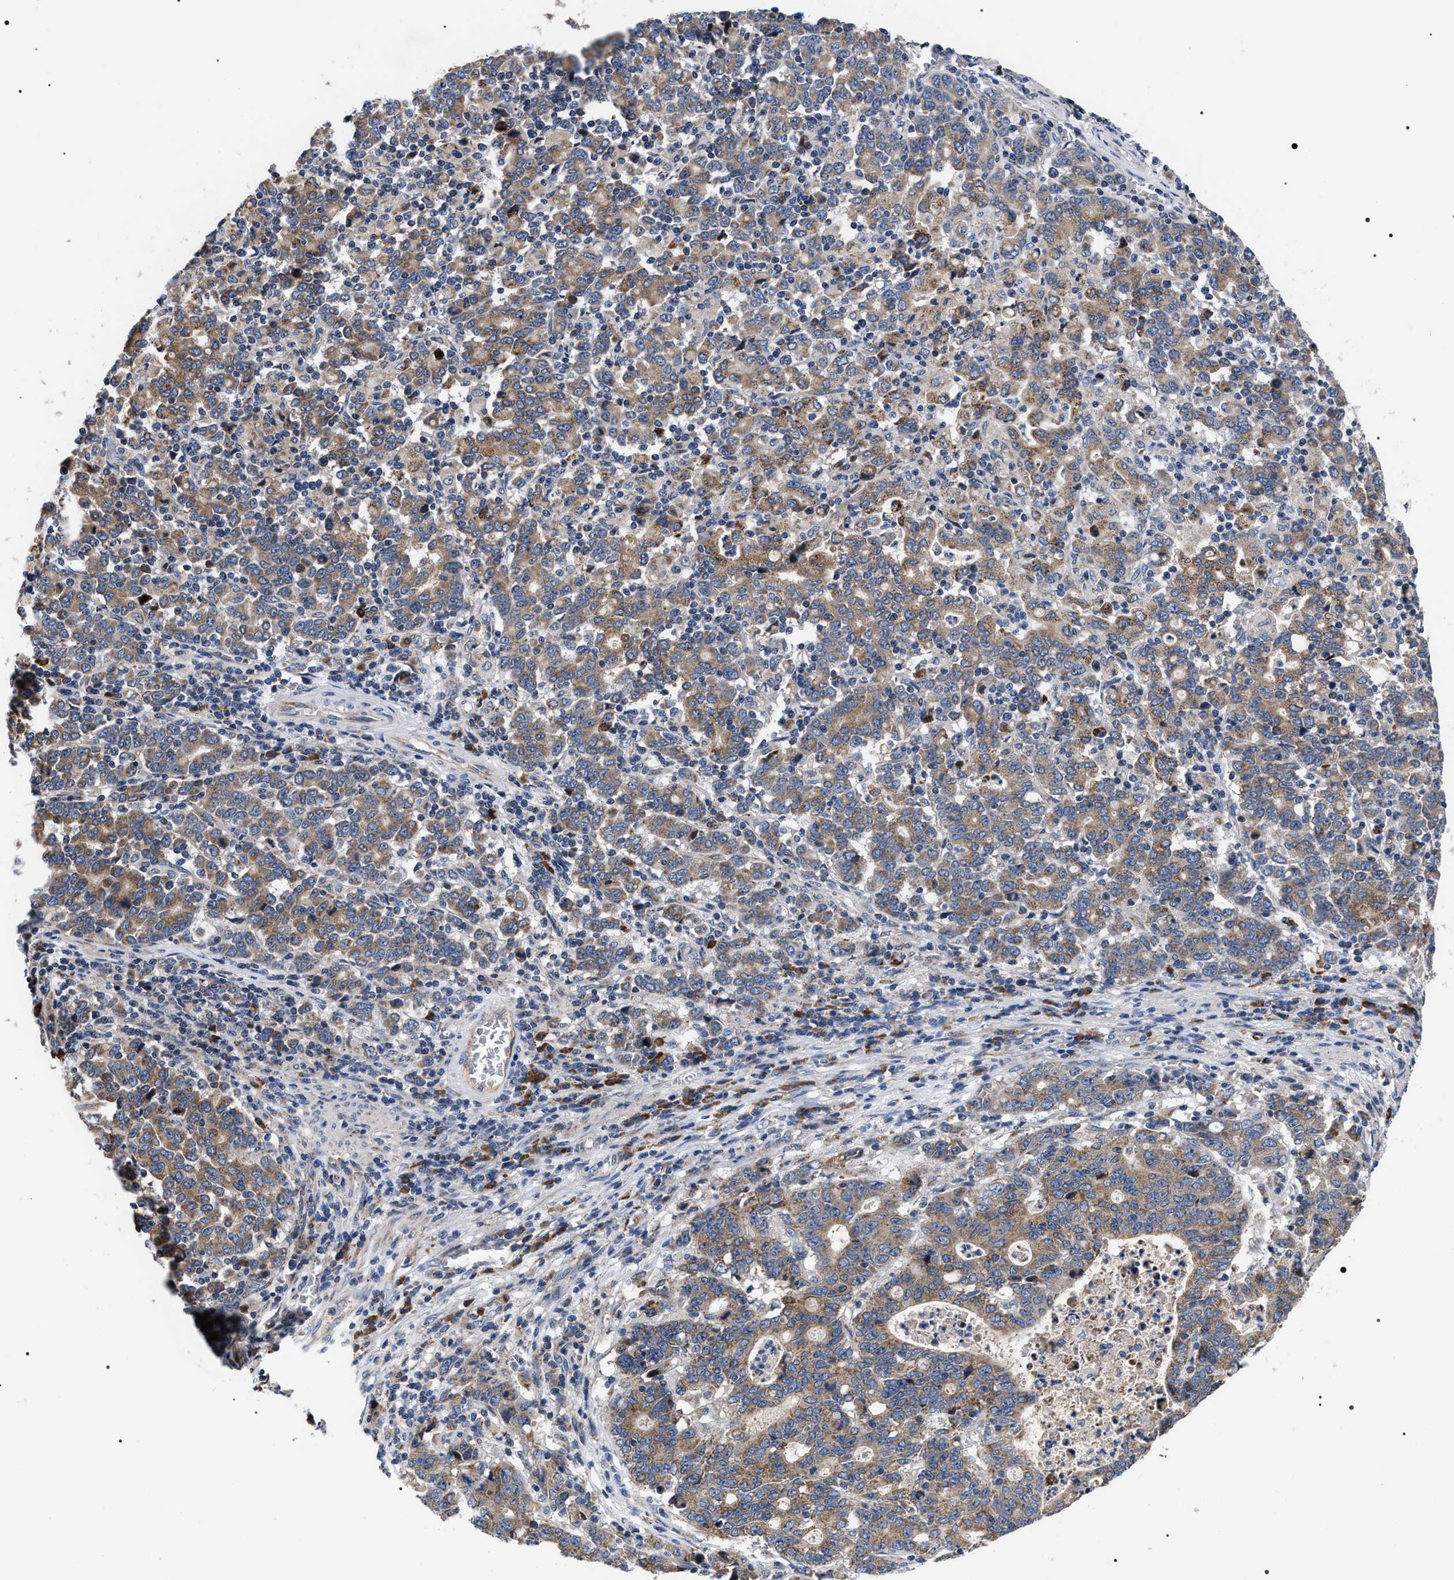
{"staining": {"intensity": "moderate", "quantity": ">75%", "location": "cytoplasmic/membranous"}, "tissue": "stomach cancer", "cell_type": "Tumor cells", "image_type": "cancer", "snomed": [{"axis": "morphology", "description": "Adenocarcinoma, NOS"}, {"axis": "topography", "description": "Stomach, upper"}], "caption": "Protein staining shows moderate cytoplasmic/membranous positivity in about >75% of tumor cells in adenocarcinoma (stomach).", "gene": "MACC1", "patient": {"sex": "male", "age": 69}}